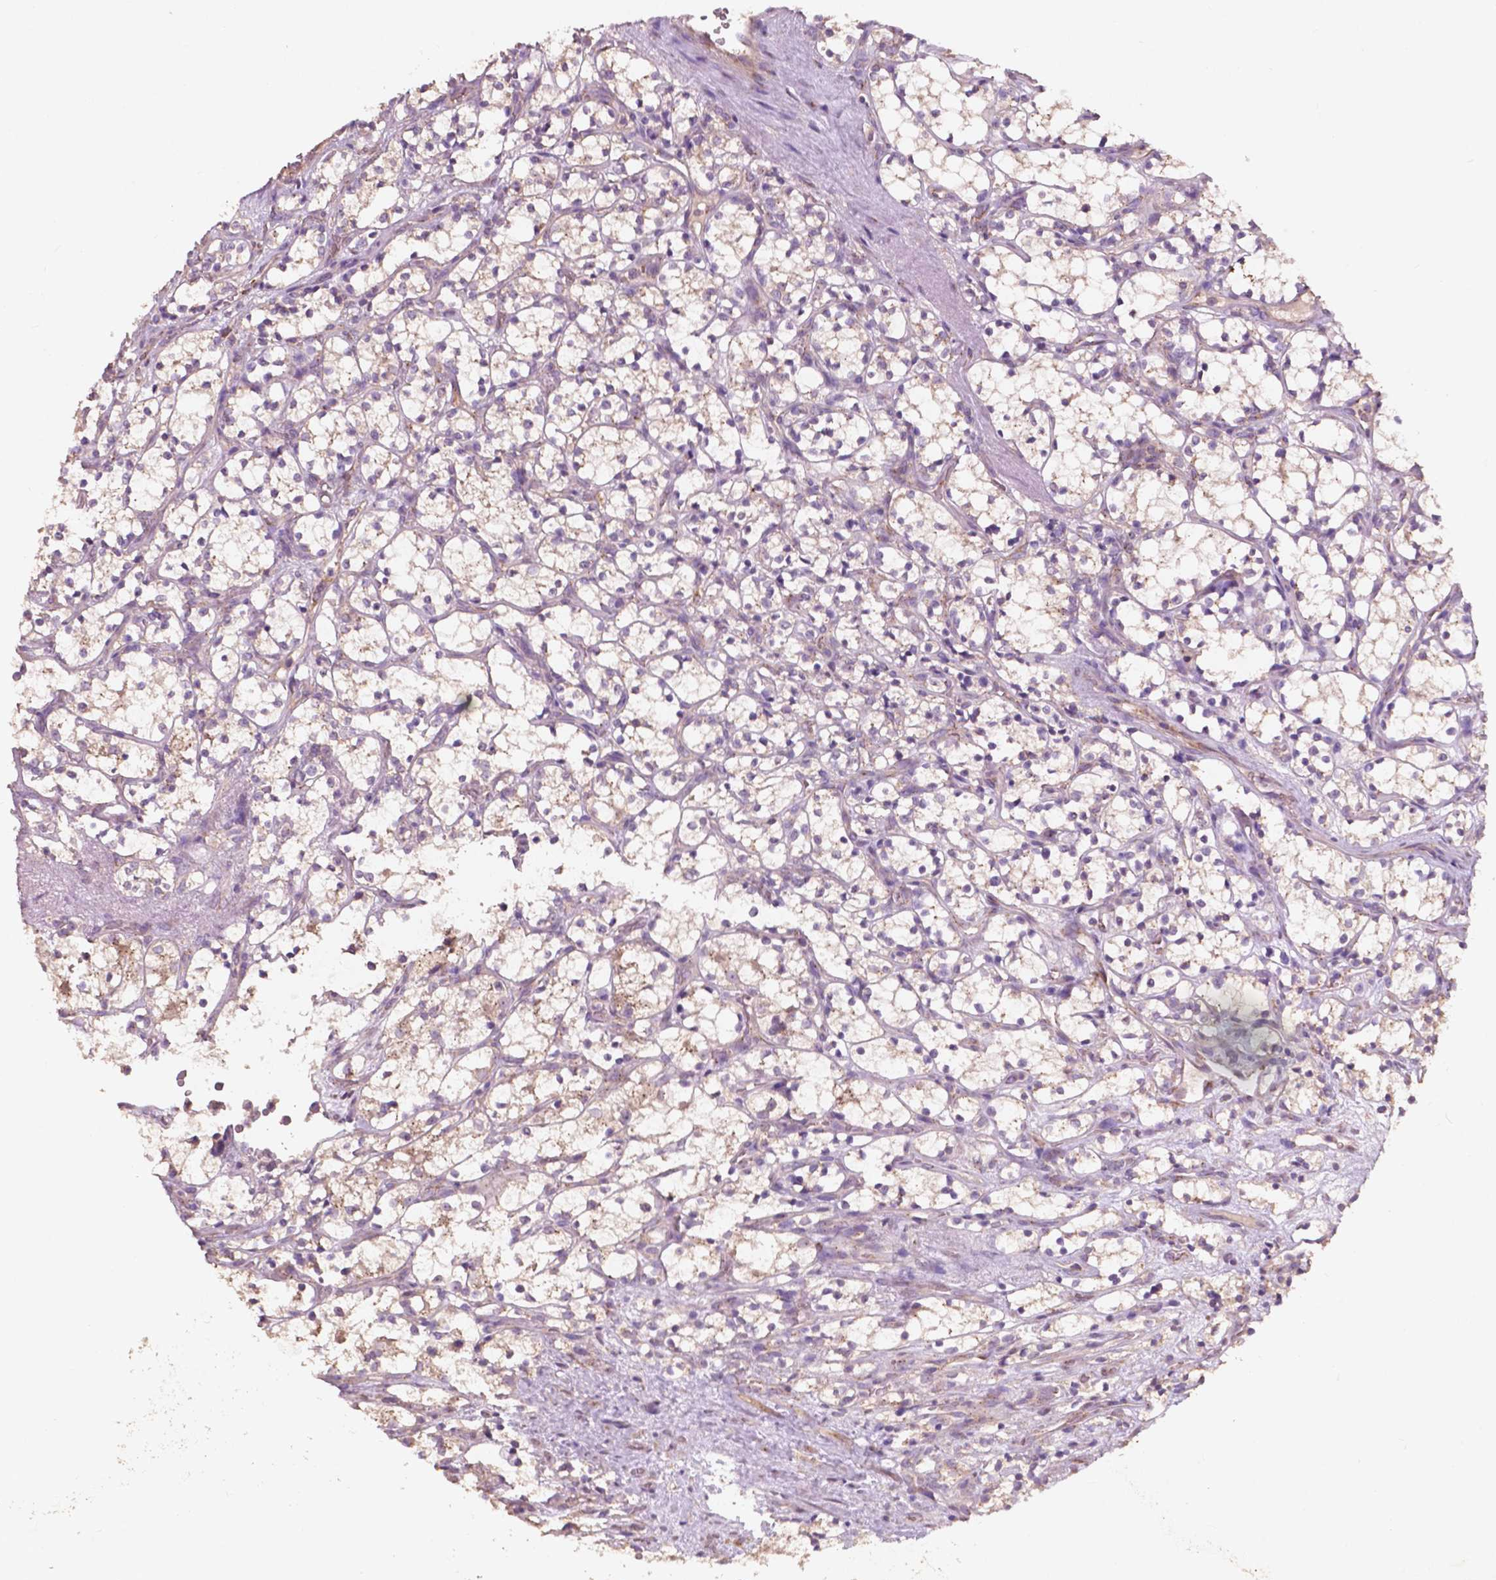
{"staining": {"intensity": "weak", "quantity": "25%-75%", "location": "cytoplasmic/membranous"}, "tissue": "renal cancer", "cell_type": "Tumor cells", "image_type": "cancer", "snomed": [{"axis": "morphology", "description": "Adenocarcinoma, NOS"}, {"axis": "topography", "description": "Kidney"}], "caption": "A photomicrograph showing weak cytoplasmic/membranous expression in about 25%-75% of tumor cells in renal cancer (adenocarcinoma), as visualized by brown immunohistochemical staining.", "gene": "CHPT1", "patient": {"sex": "female", "age": 69}}